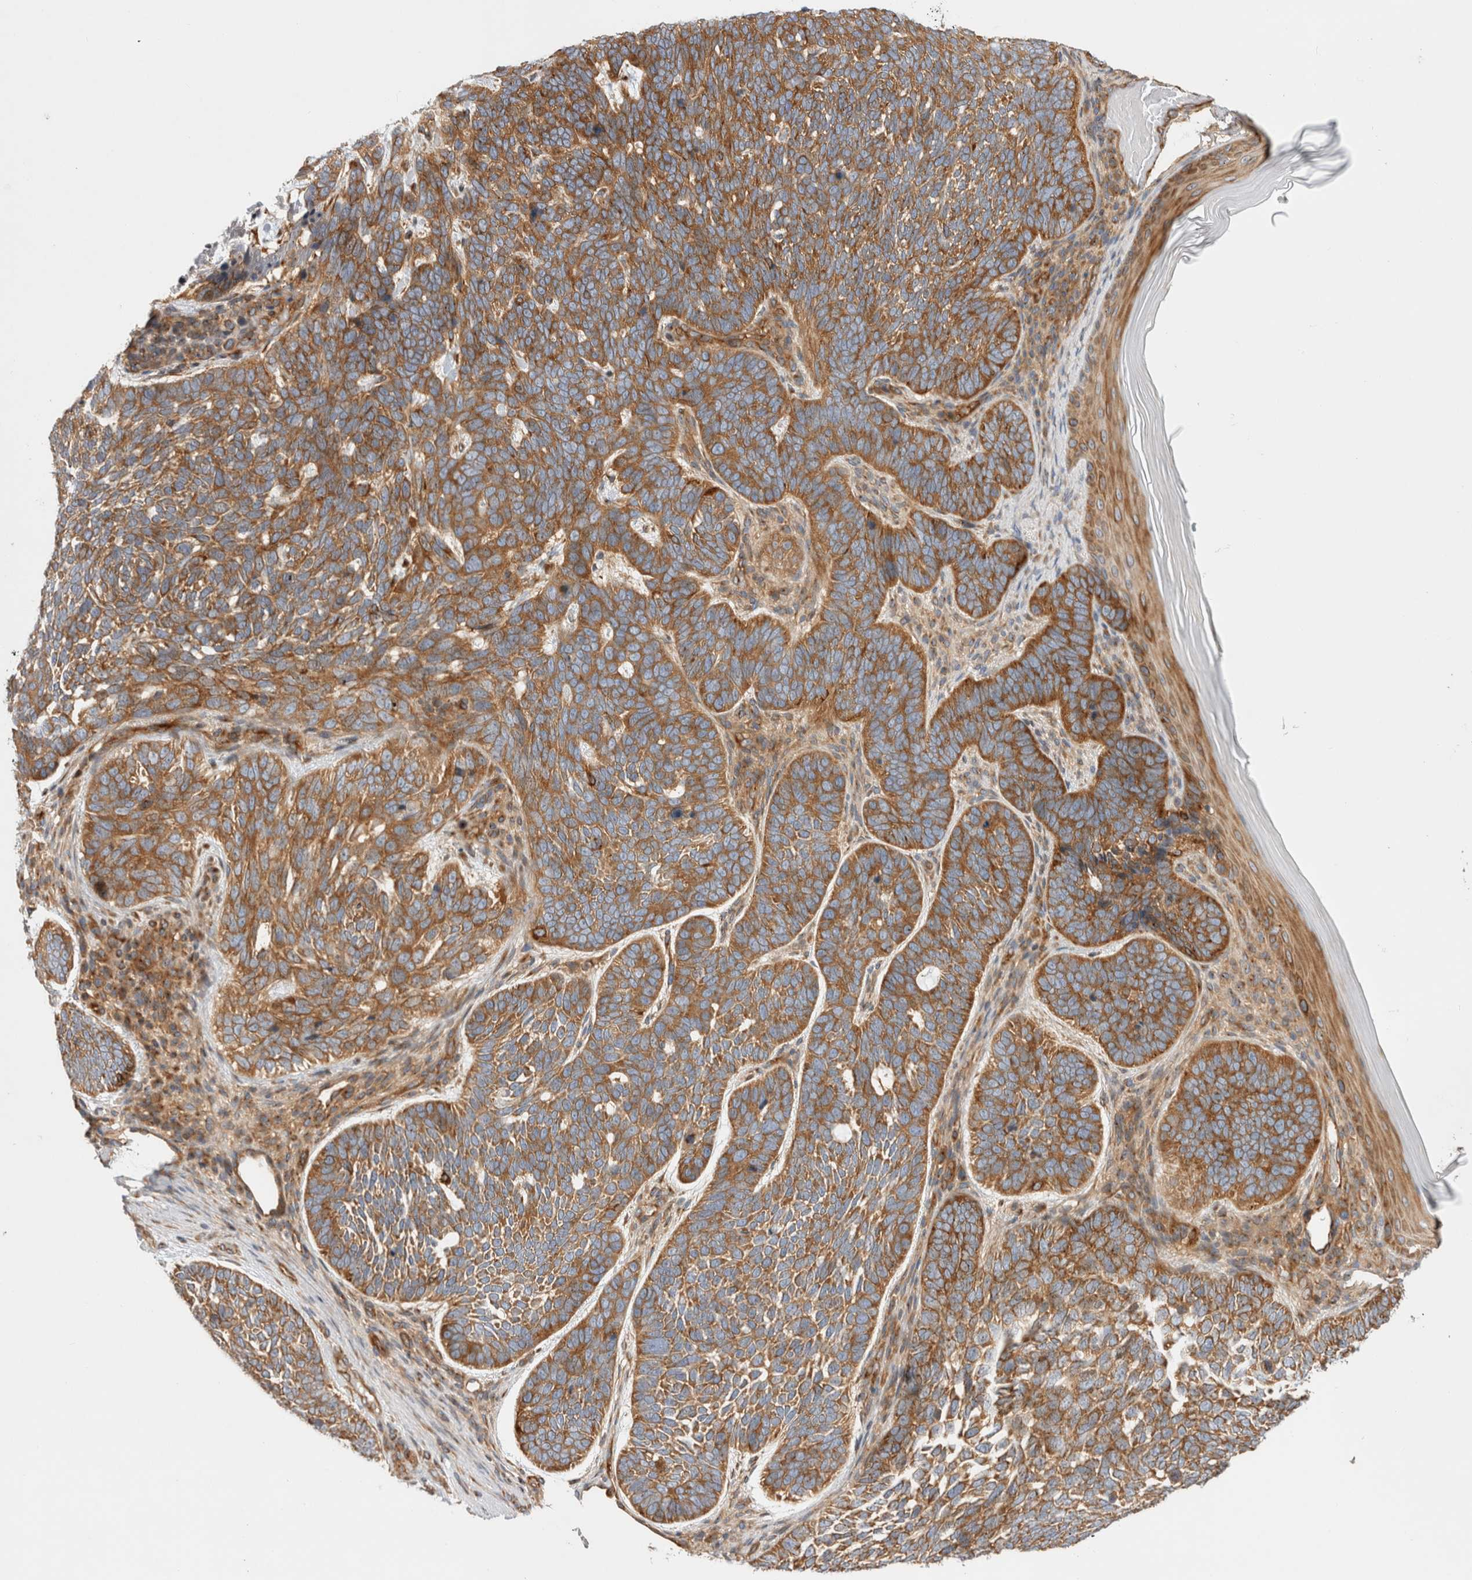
{"staining": {"intensity": "moderate", "quantity": ">75%", "location": "cytoplasmic/membranous"}, "tissue": "skin cancer", "cell_type": "Tumor cells", "image_type": "cancer", "snomed": [{"axis": "morphology", "description": "Basal cell carcinoma"}, {"axis": "topography", "description": "Skin"}], "caption": "Moderate cytoplasmic/membranous positivity for a protein is seen in about >75% of tumor cells of skin basal cell carcinoma using immunohistochemistry.", "gene": "GPR150", "patient": {"sex": "female", "age": 85}}